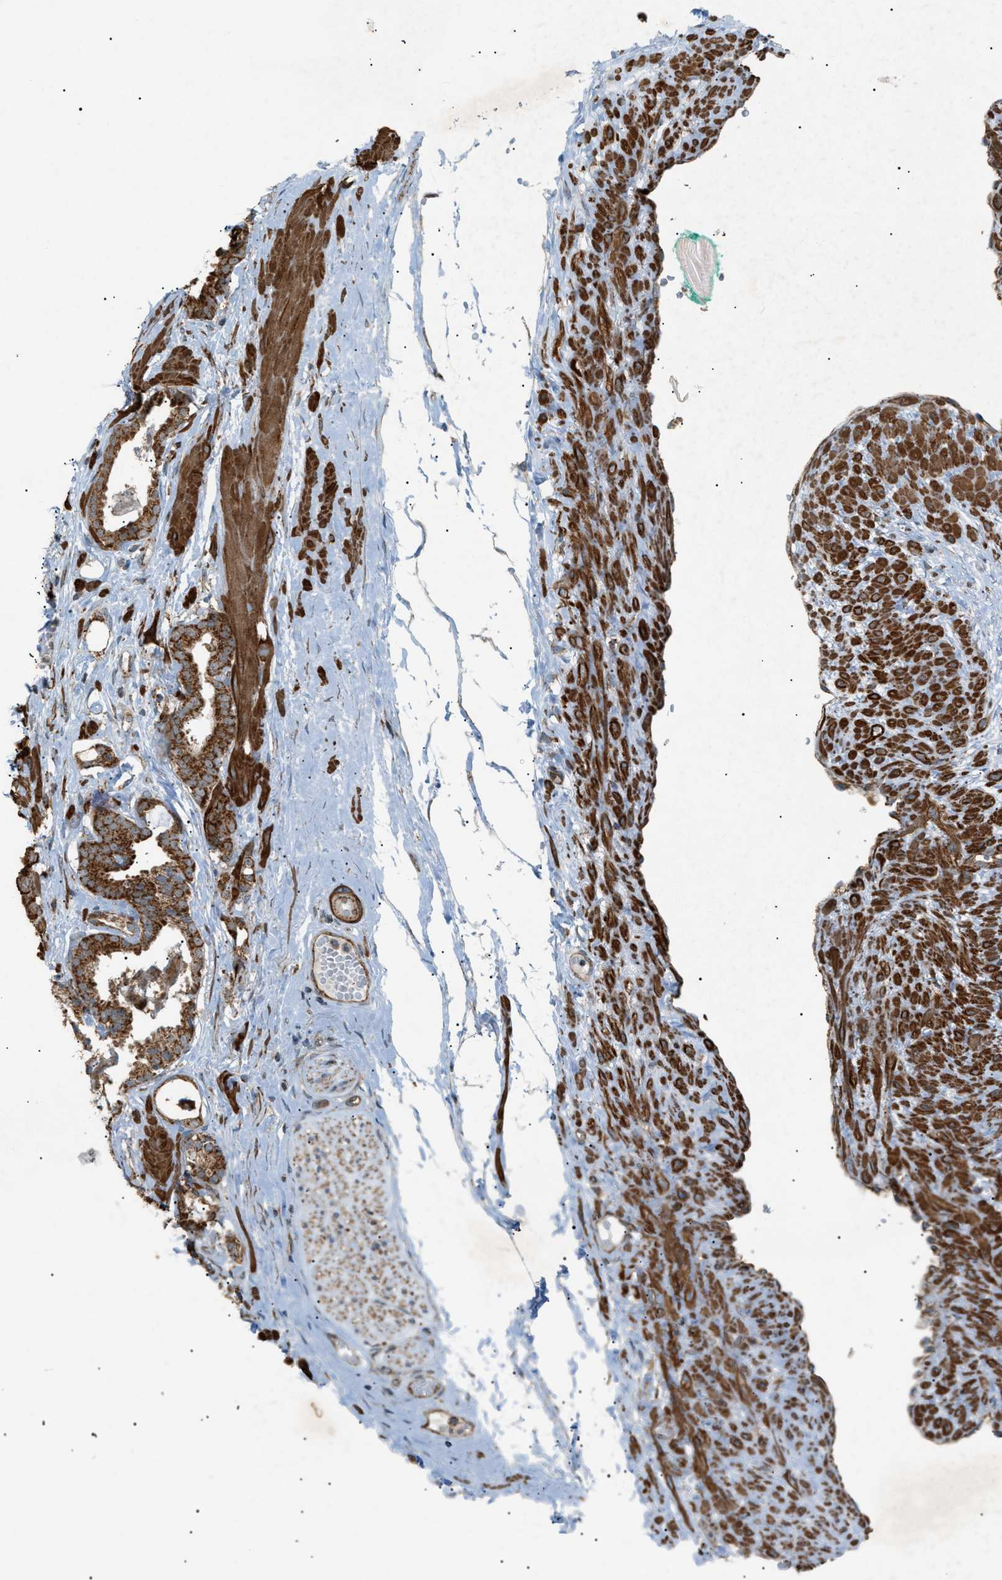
{"staining": {"intensity": "strong", "quantity": ">75%", "location": "cytoplasmic/membranous"}, "tissue": "prostate cancer", "cell_type": "Tumor cells", "image_type": "cancer", "snomed": [{"axis": "morphology", "description": "Adenocarcinoma, Low grade"}, {"axis": "topography", "description": "Prostate"}], "caption": "Prostate cancer stained with DAB (3,3'-diaminobenzidine) IHC exhibits high levels of strong cytoplasmic/membranous staining in approximately >75% of tumor cells.", "gene": "C1GALT1C1", "patient": {"sex": "male", "age": 53}}